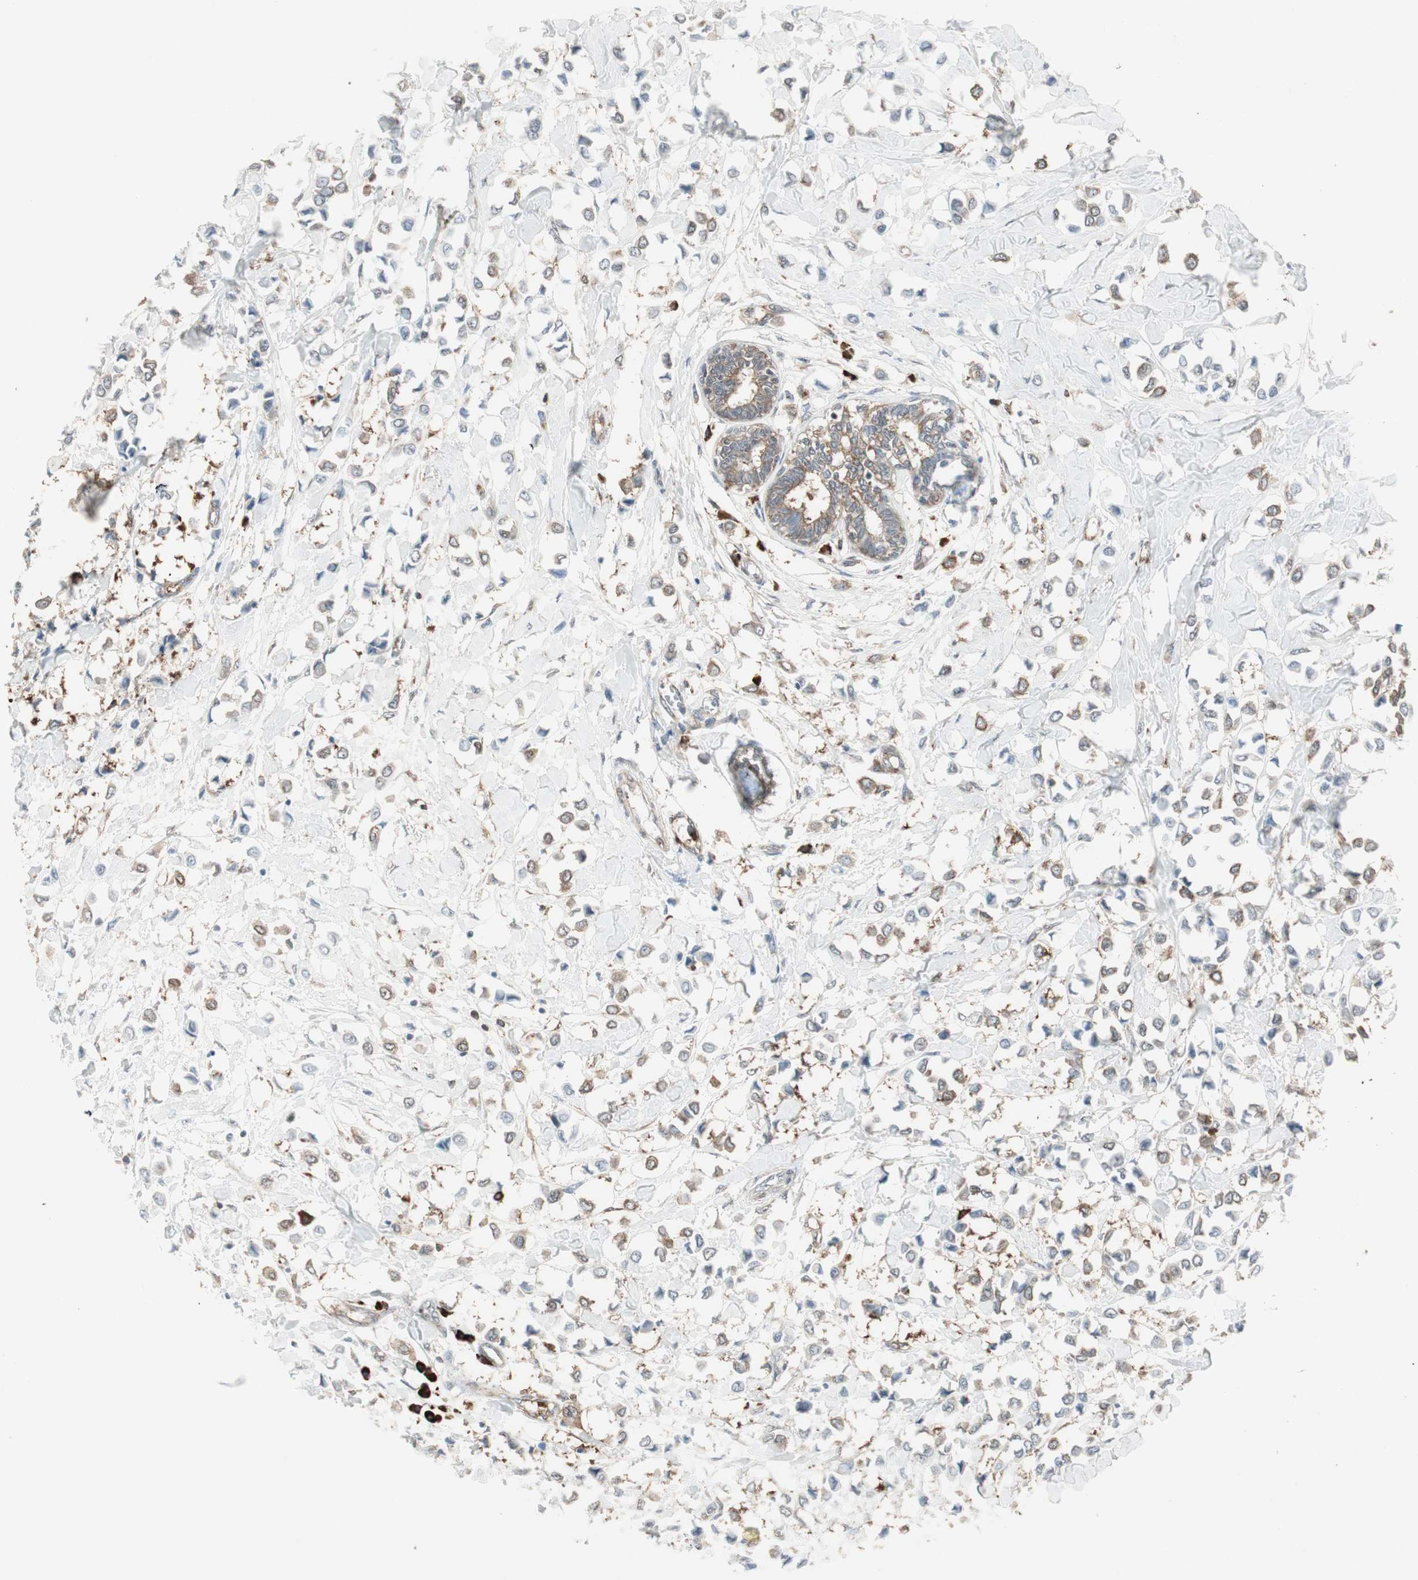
{"staining": {"intensity": "moderate", "quantity": "<25%", "location": "cytoplasmic/membranous"}, "tissue": "breast cancer", "cell_type": "Tumor cells", "image_type": "cancer", "snomed": [{"axis": "morphology", "description": "Lobular carcinoma"}, {"axis": "topography", "description": "Breast"}], "caption": "Immunohistochemical staining of breast cancer (lobular carcinoma) exhibits low levels of moderate cytoplasmic/membranous protein staining in about <25% of tumor cells.", "gene": "MMP3", "patient": {"sex": "female", "age": 51}}